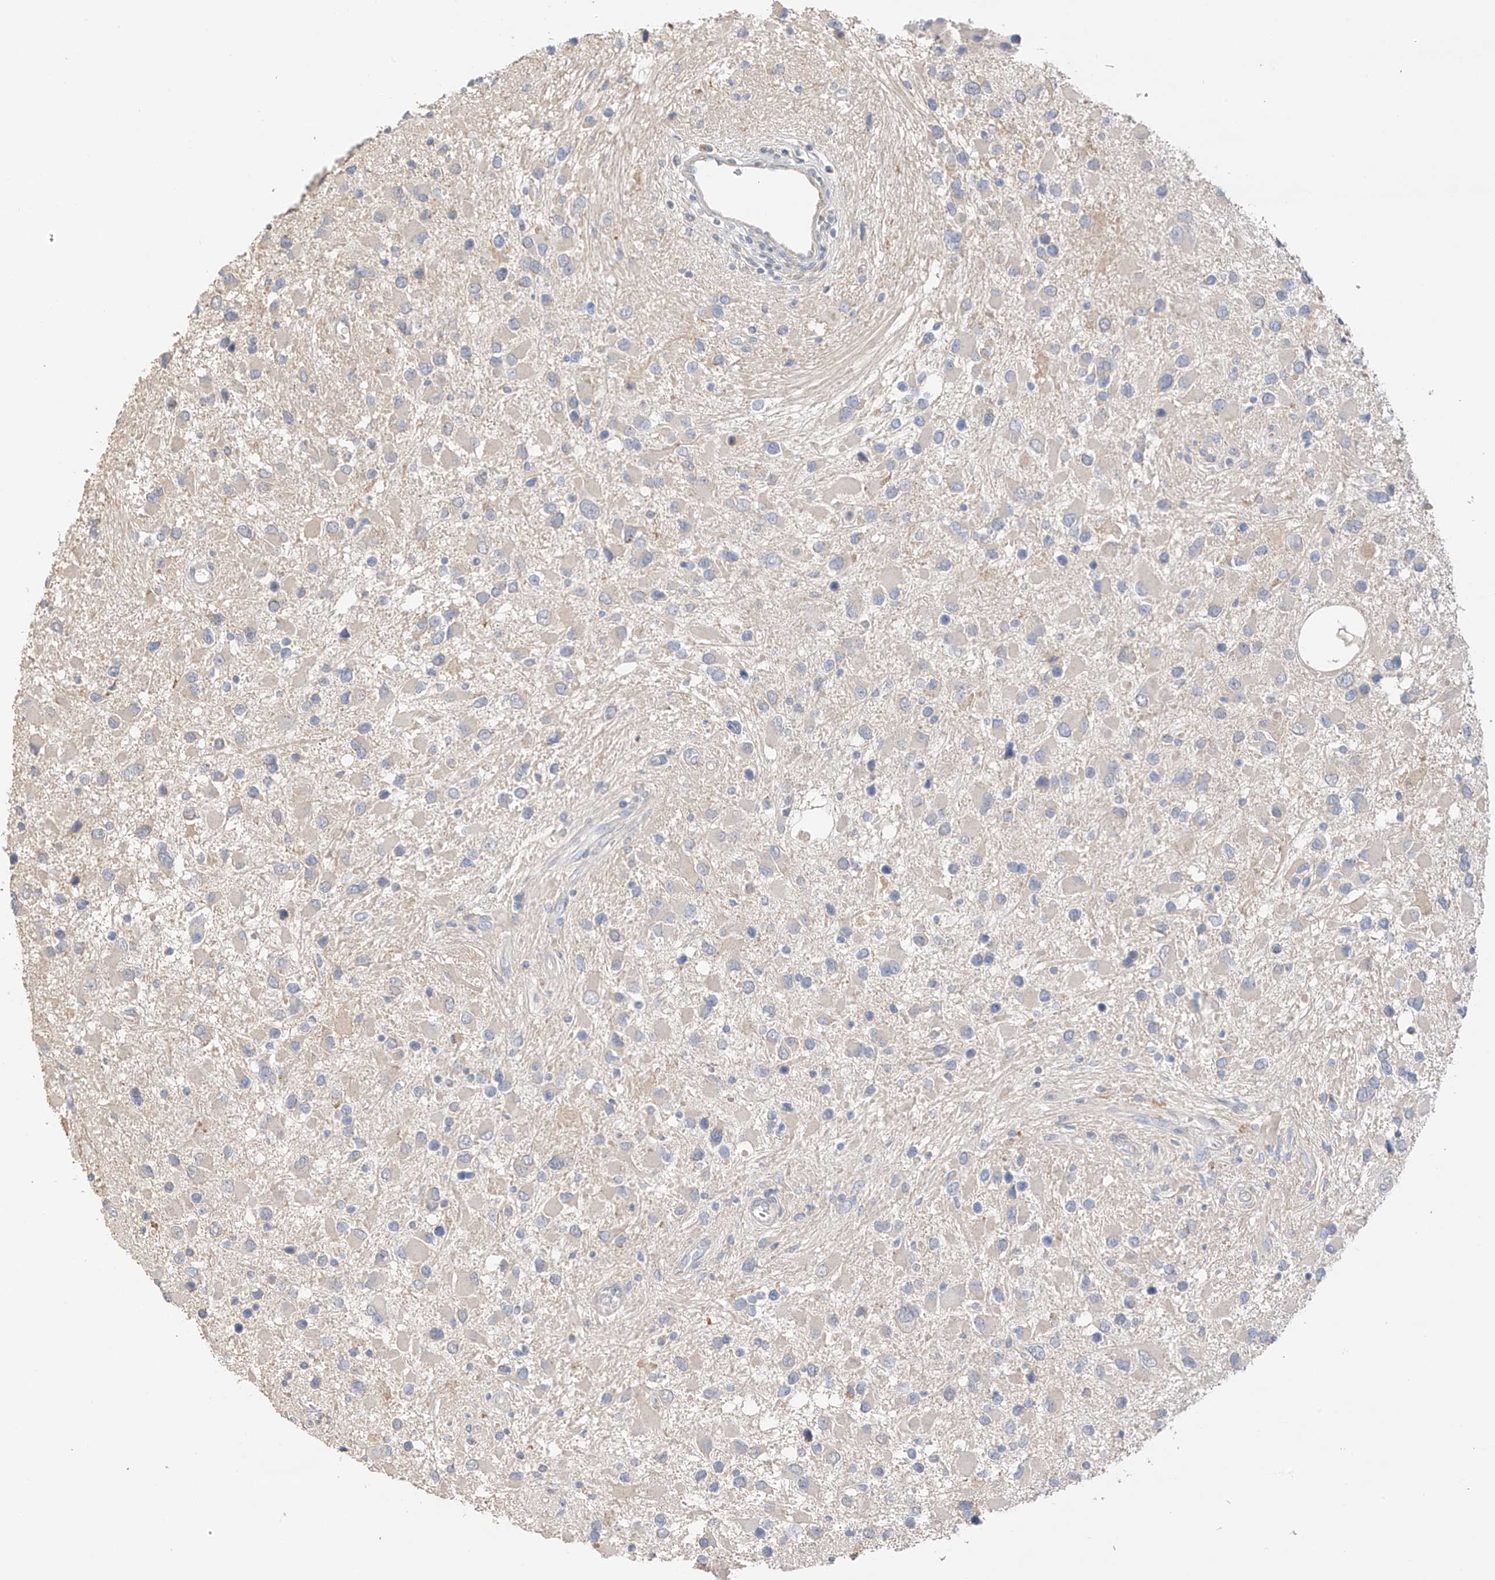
{"staining": {"intensity": "negative", "quantity": "none", "location": "none"}, "tissue": "glioma", "cell_type": "Tumor cells", "image_type": "cancer", "snomed": [{"axis": "morphology", "description": "Glioma, malignant, High grade"}, {"axis": "topography", "description": "Brain"}], "caption": "Immunohistochemical staining of malignant glioma (high-grade) reveals no significant expression in tumor cells. (DAB (3,3'-diaminobenzidine) immunohistochemistry, high magnification).", "gene": "CAPN13", "patient": {"sex": "male", "age": 53}}